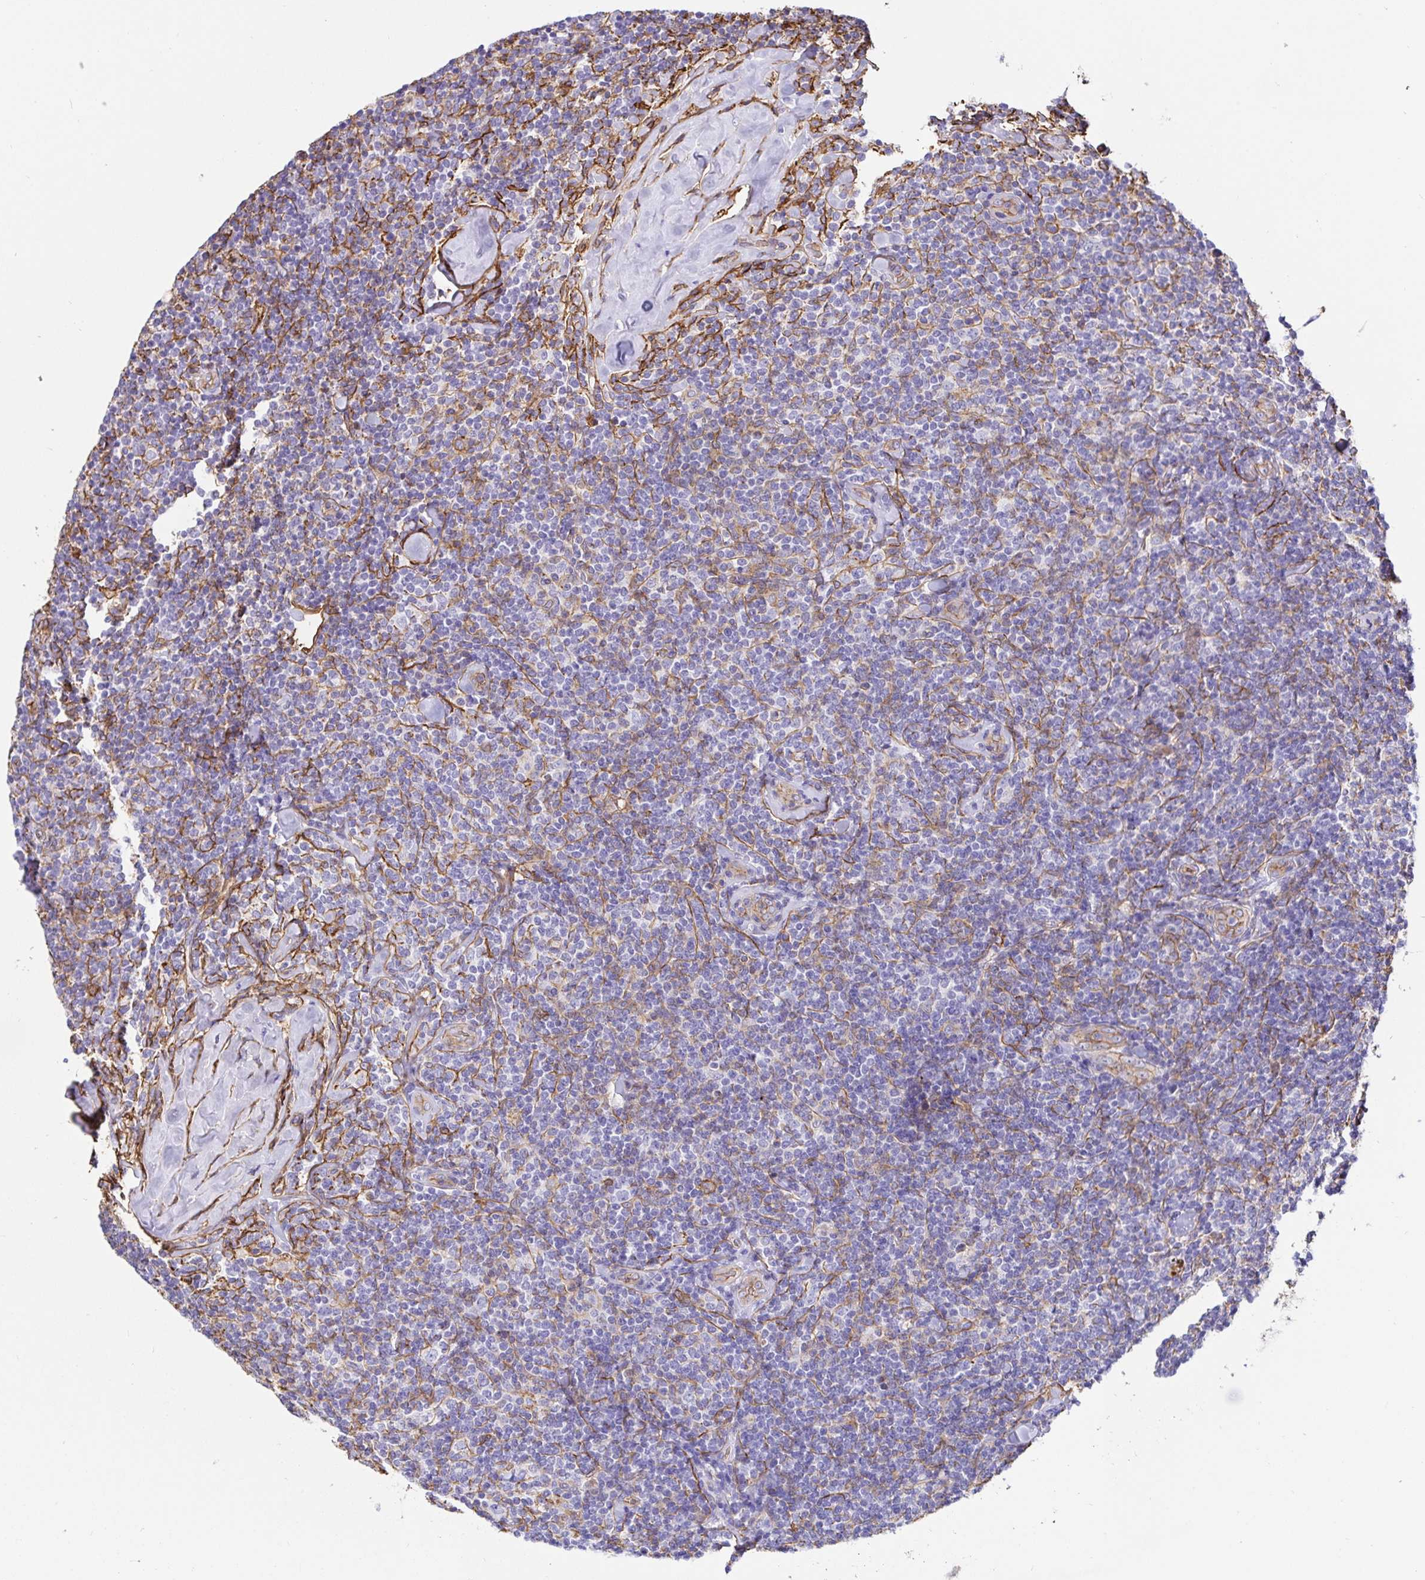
{"staining": {"intensity": "negative", "quantity": "none", "location": "none"}, "tissue": "lymphoma", "cell_type": "Tumor cells", "image_type": "cancer", "snomed": [{"axis": "morphology", "description": "Malignant lymphoma, non-Hodgkin's type, Low grade"}, {"axis": "topography", "description": "Lymph node"}], "caption": "This is an IHC image of malignant lymphoma, non-Hodgkin's type (low-grade). There is no staining in tumor cells.", "gene": "ANXA2", "patient": {"sex": "female", "age": 56}}